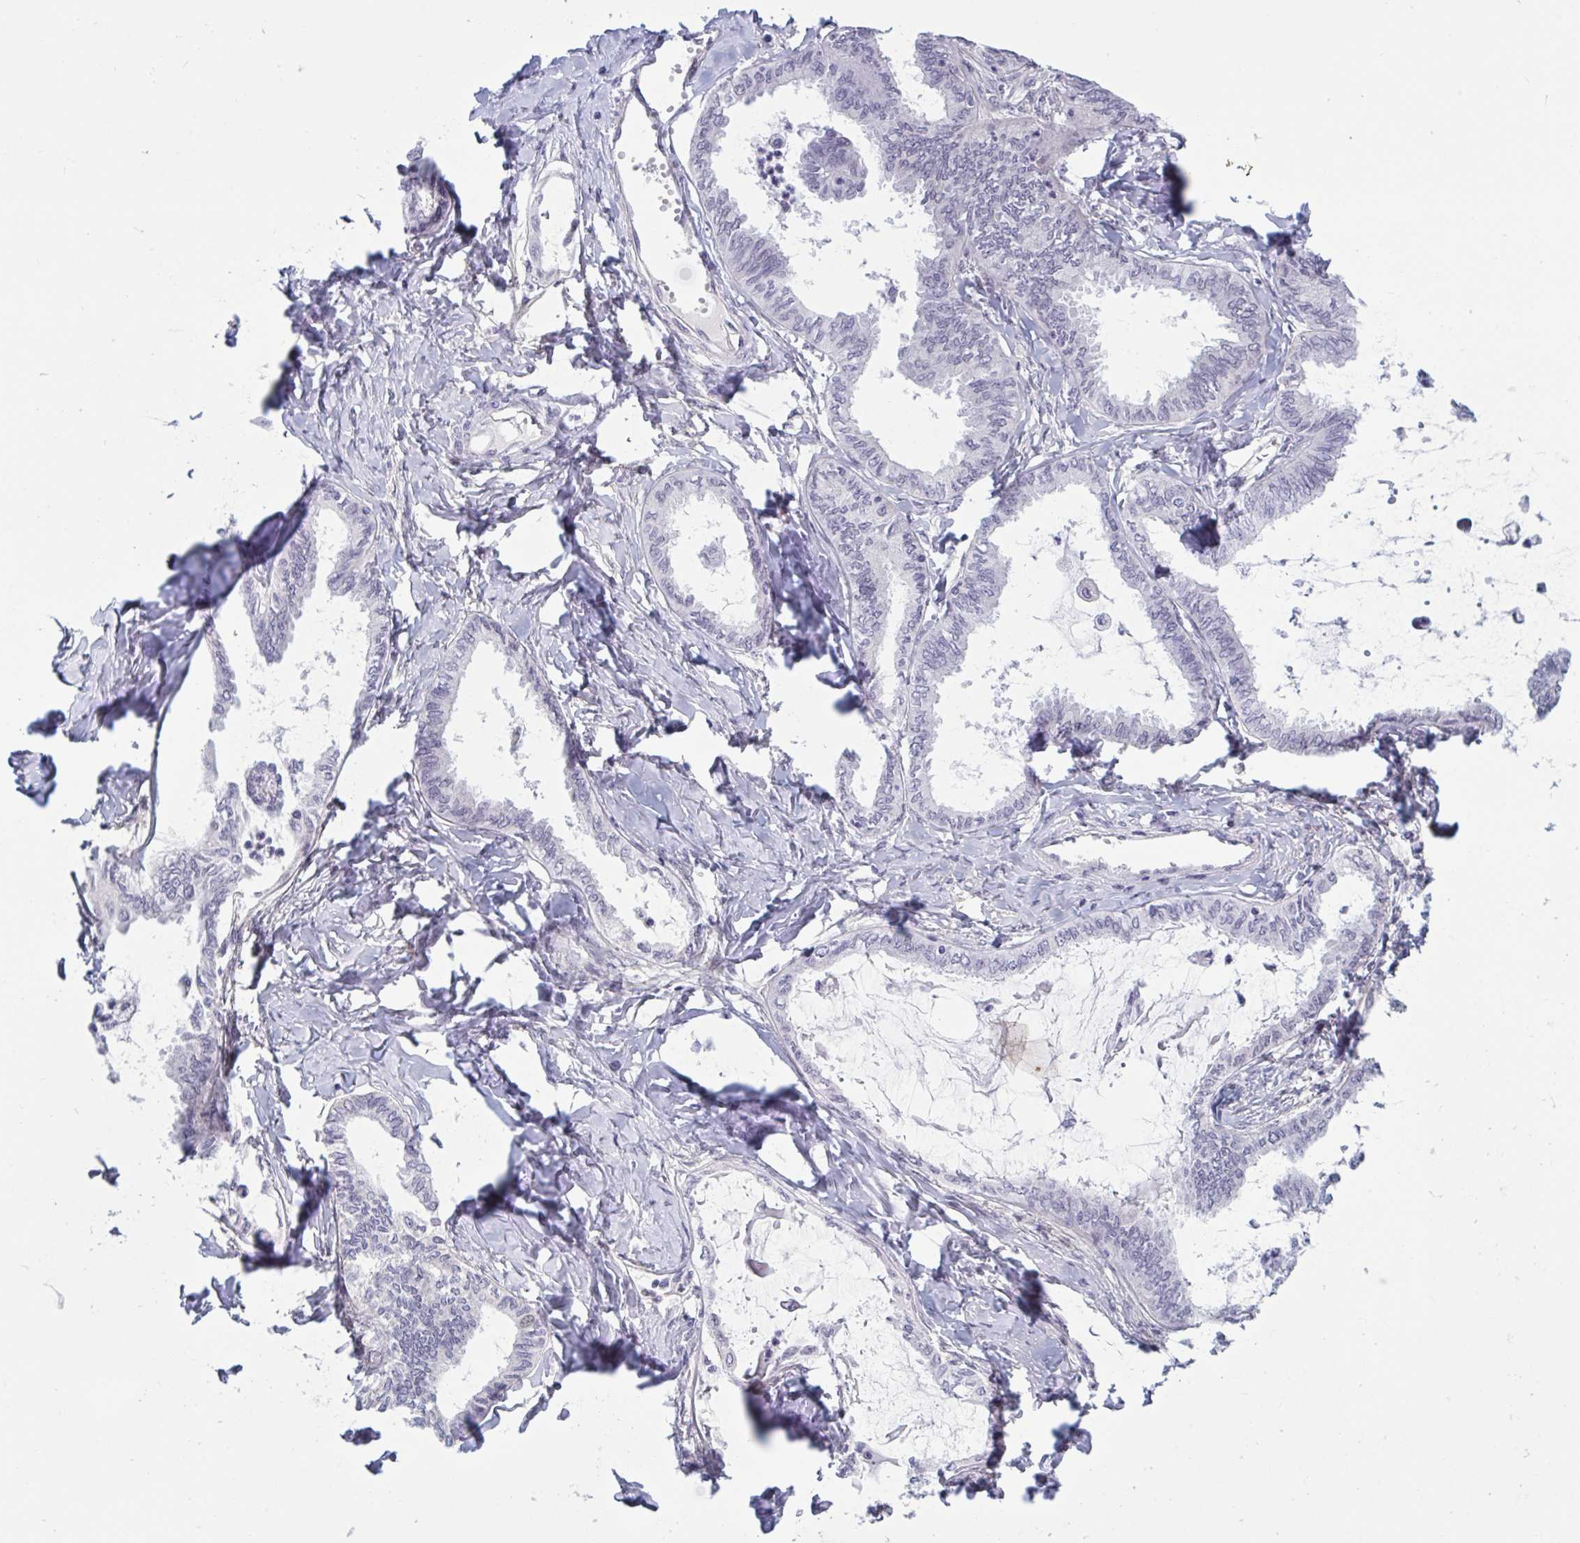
{"staining": {"intensity": "negative", "quantity": "none", "location": "none"}, "tissue": "ovarian cancer", "cell_type": "Tumor cells", "image_type": "cancer", "snomed": [{"axis": "morphology", "description": "Carcinoma, endometroid"}, {"axis": "topography", "description": "Ovary"}], "caption": "Immunohistochemical staining of ovarian cancer displays no significant staining in tumor cells.", "gene": "TCEAL8", "patient": {"sex": "female", "age": 70}}